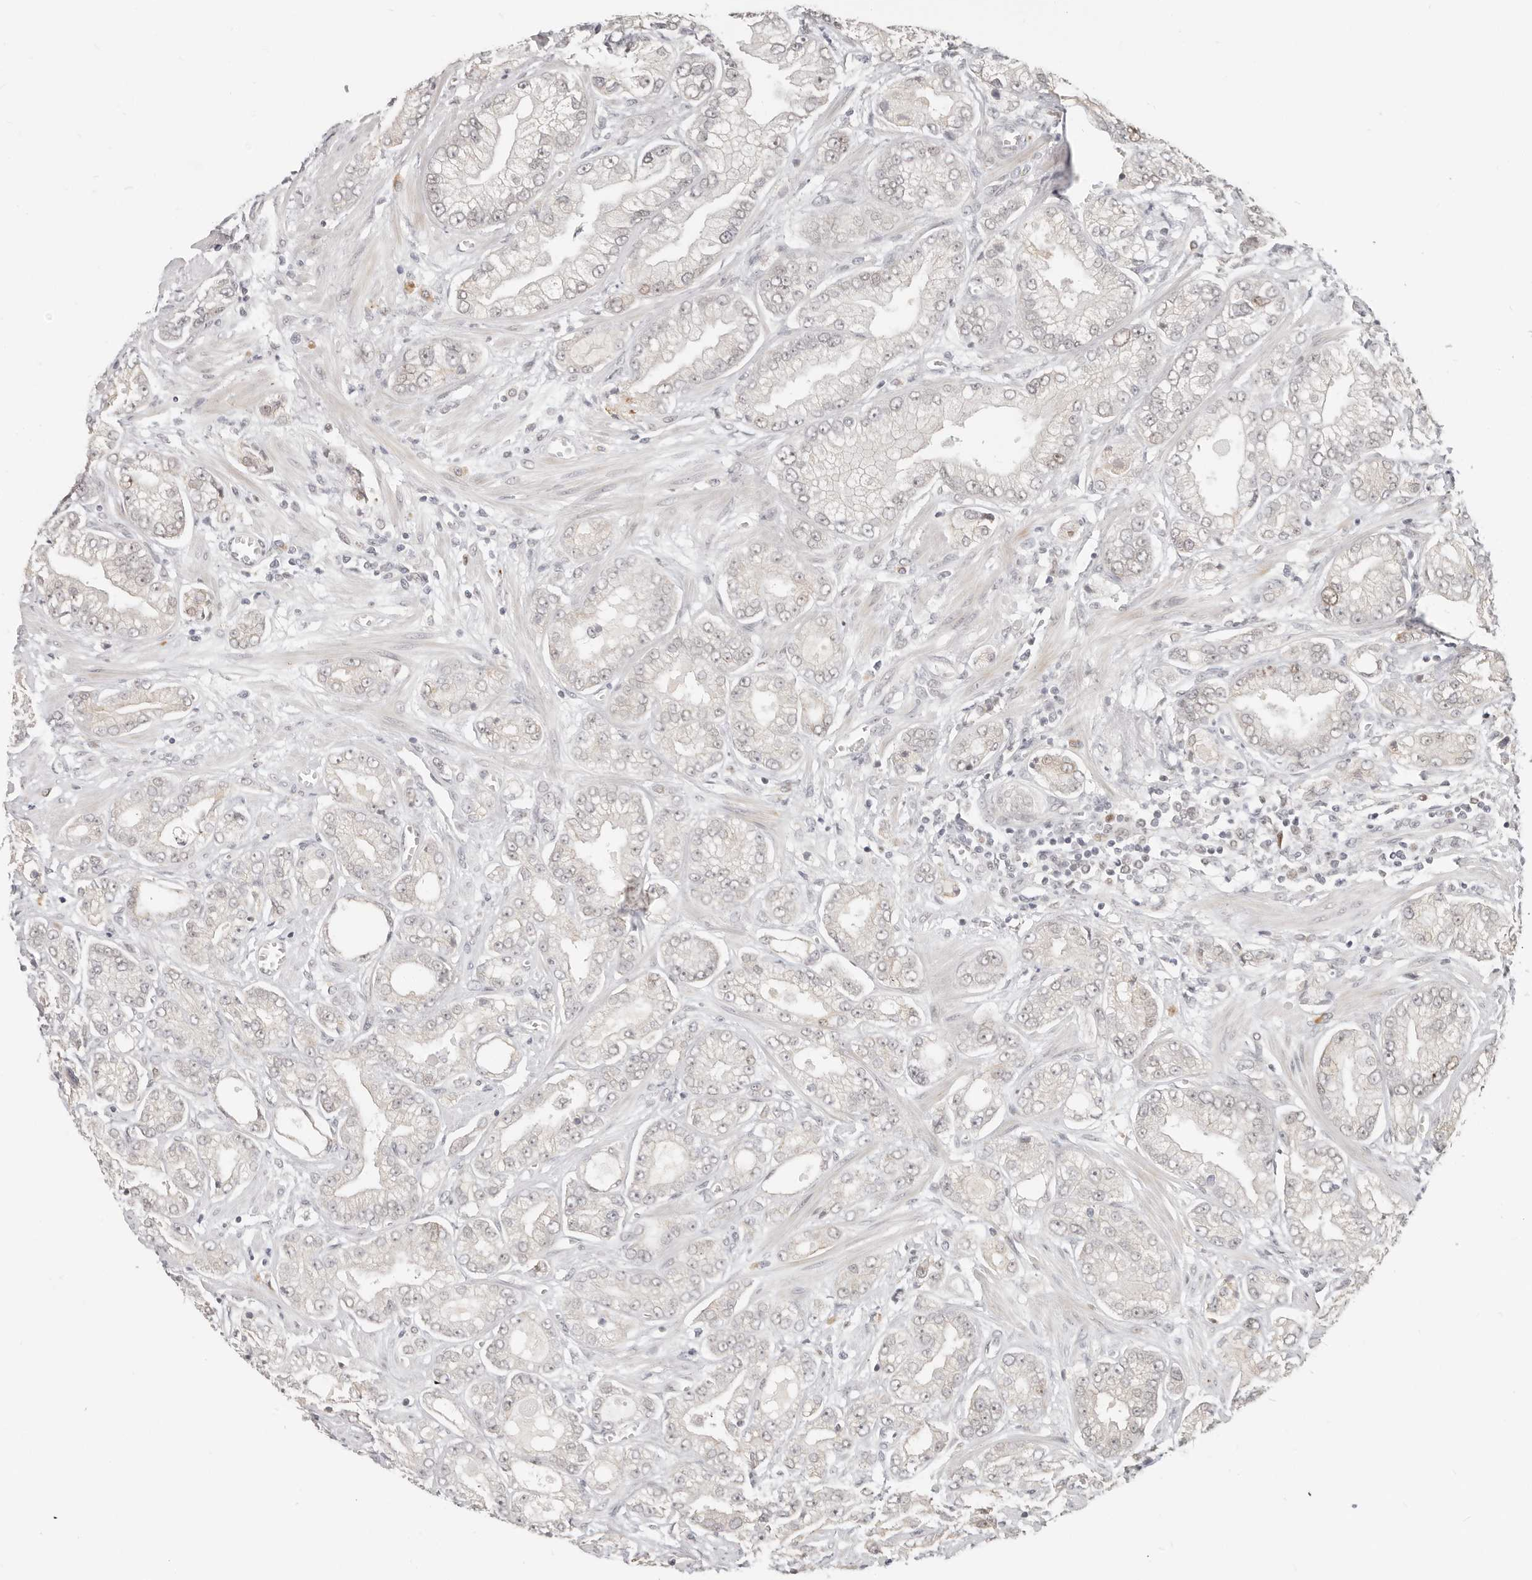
{"staining": {"intensity": "weak", "quantity": "<25%", "location": "cytoplasmic/membranous,nuclear"}, "tissue": "prostate cancer", "cell_type": "Tumor cells", "image_type": "cancer", "snomed": [{"axis": "morphology", "description": "Adenocarcinoma, Low grade"}, {"axis": "topography", "description": "Prostate"}], "caption": "IHC image of neoplastic tissue: human prostate cancer stained with DAB (3,3'-diaminobenzidine) displays no significant protein staining in tumor cells. (Stains: DAB IHC with hematoxylin counter stain, Microscopy: brightfield microscopy at high magnification).", "gene": "RFC2", "patient": {"sex": "male", "age": 62}}